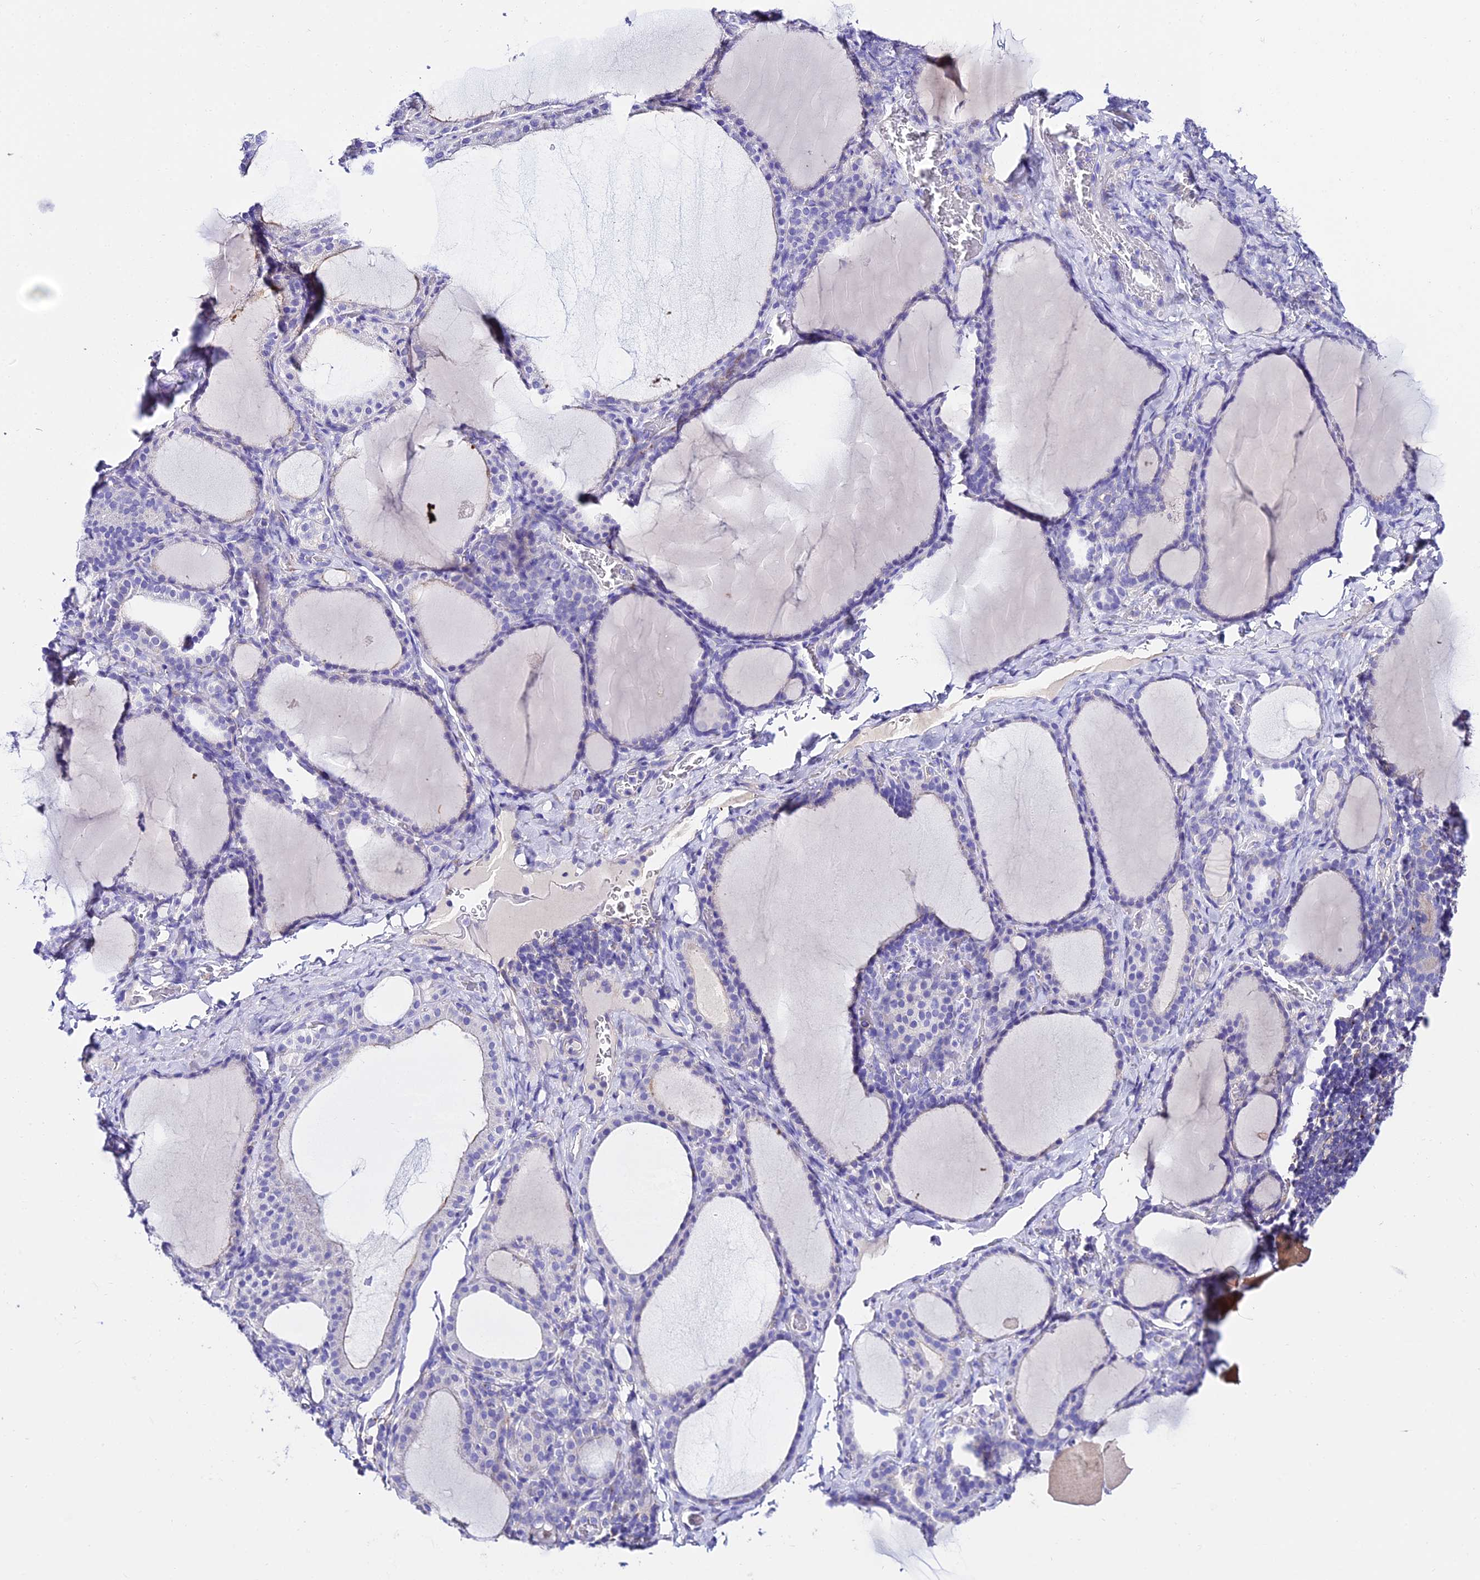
{"staining": {"intensity": "negative", "quantity": "none", "location": "none"}, "tissue": "thyroid gland", "cell_type": "Glandular cells", "image_type": "normal", "snomed": [{"axis": "morphology", "description": "Normal tissue, NOS"}, {"axis": "topography", "description": "Thyroid gland"}], "caption": "Immunohistochemical staining of benign thyroid gland exhibits no significant staining in glandular cells. (Stains: DAB immunohistochemistry (IHC) with hematoxylin counter stain, Microscopy: brightfield microscopy at high magnification).", "gene": "TMEM117", "patient": {"sex": "female", "age": 39}}